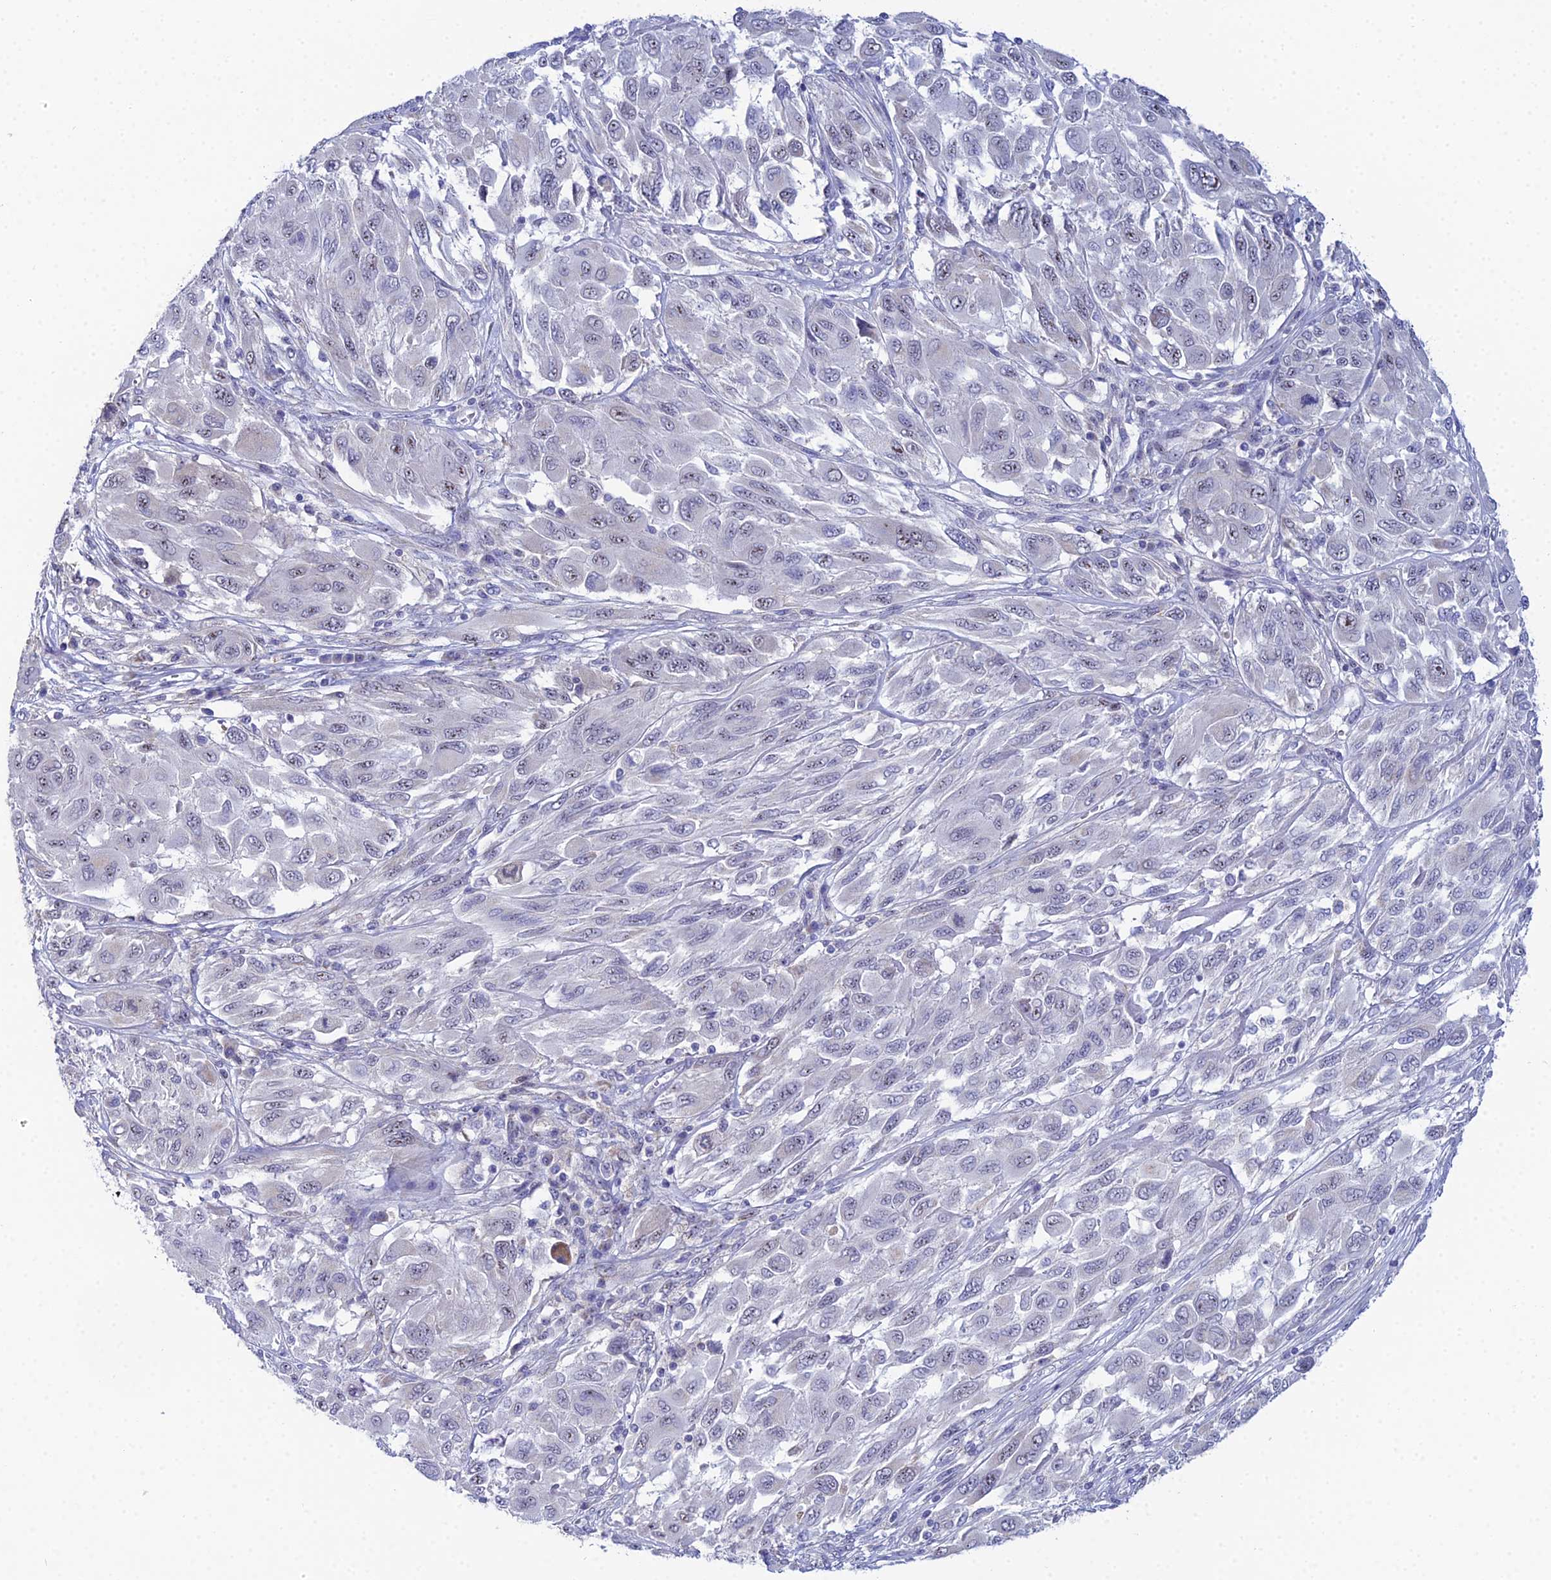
{"staining": {"intensity": "weak", "quantity": "<25%", "location": "nuclear"}, "tissue": "melanoma", "cell_type": "Tumor cells", "image_type": "cancer", "snomed": [{"axis": "morphology", "description": "Malignant melanoma, NOS"}, {"axis": "topography", "description": "Skin"}], "caption": "IHC histopathology image of malignant melanoma stained for a protein (brown), which shows no expression in tumor cells.", "gene": "PLPP4", "patient": {"sex": "female", "age": 91}}